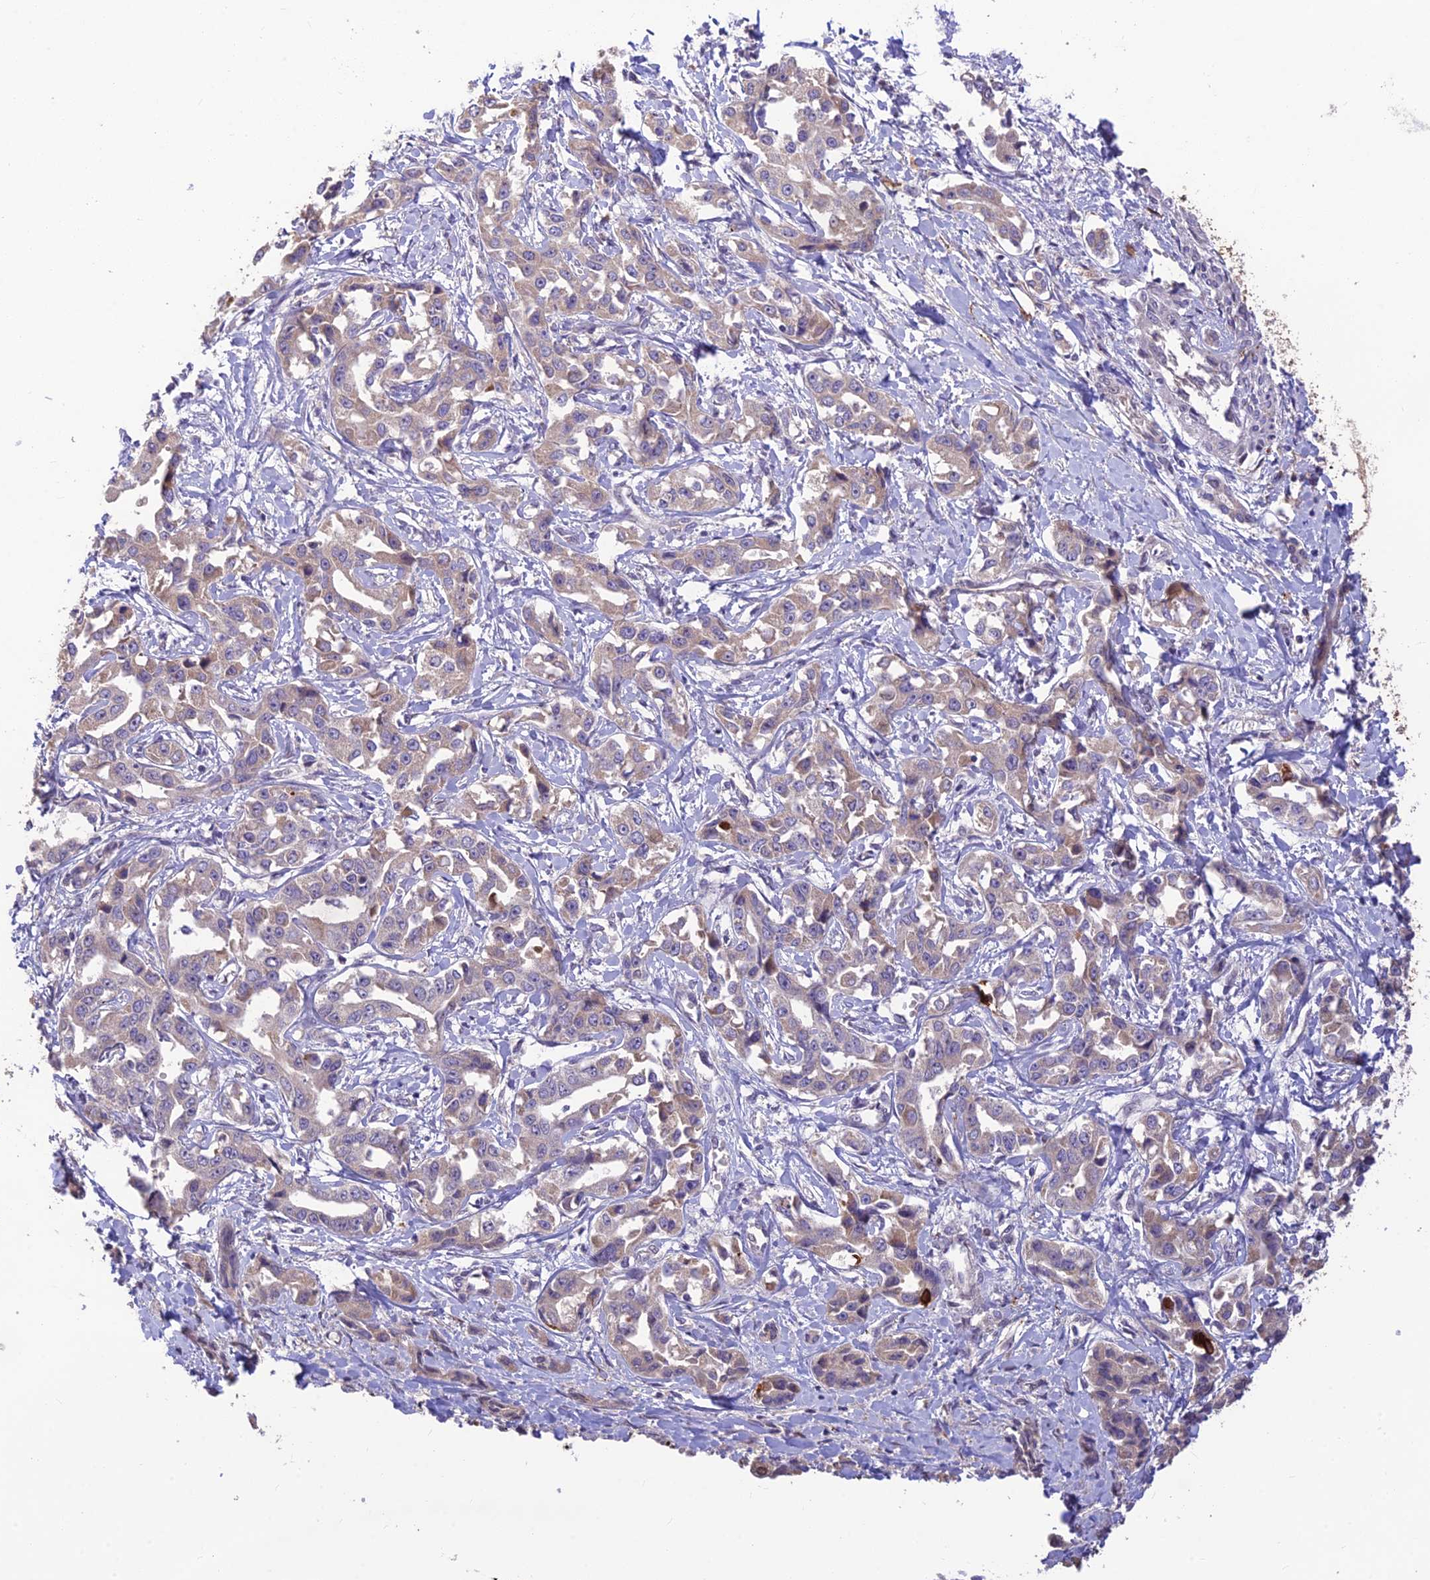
{"staining": {"intensity": "weak", "quantity": "<25%", "location": "cytoplasmic/membranous"}, "tissue": "liver cancer", "cell_type": "Tumor cells", "image_type": "cancer", "snomed": [{"axis": "morphology", "description": "Cholangiocarcinoma"}, {"axis": "topography", "description": "Liver"}], "caption": "A high-resolution photomicrograph shows IHC staining of cholangiocarcinoma (liver), which displays no significant expression in tumor cells.", "gene": "ASPDH", "patient": {"sex": "male", "age": 59}}